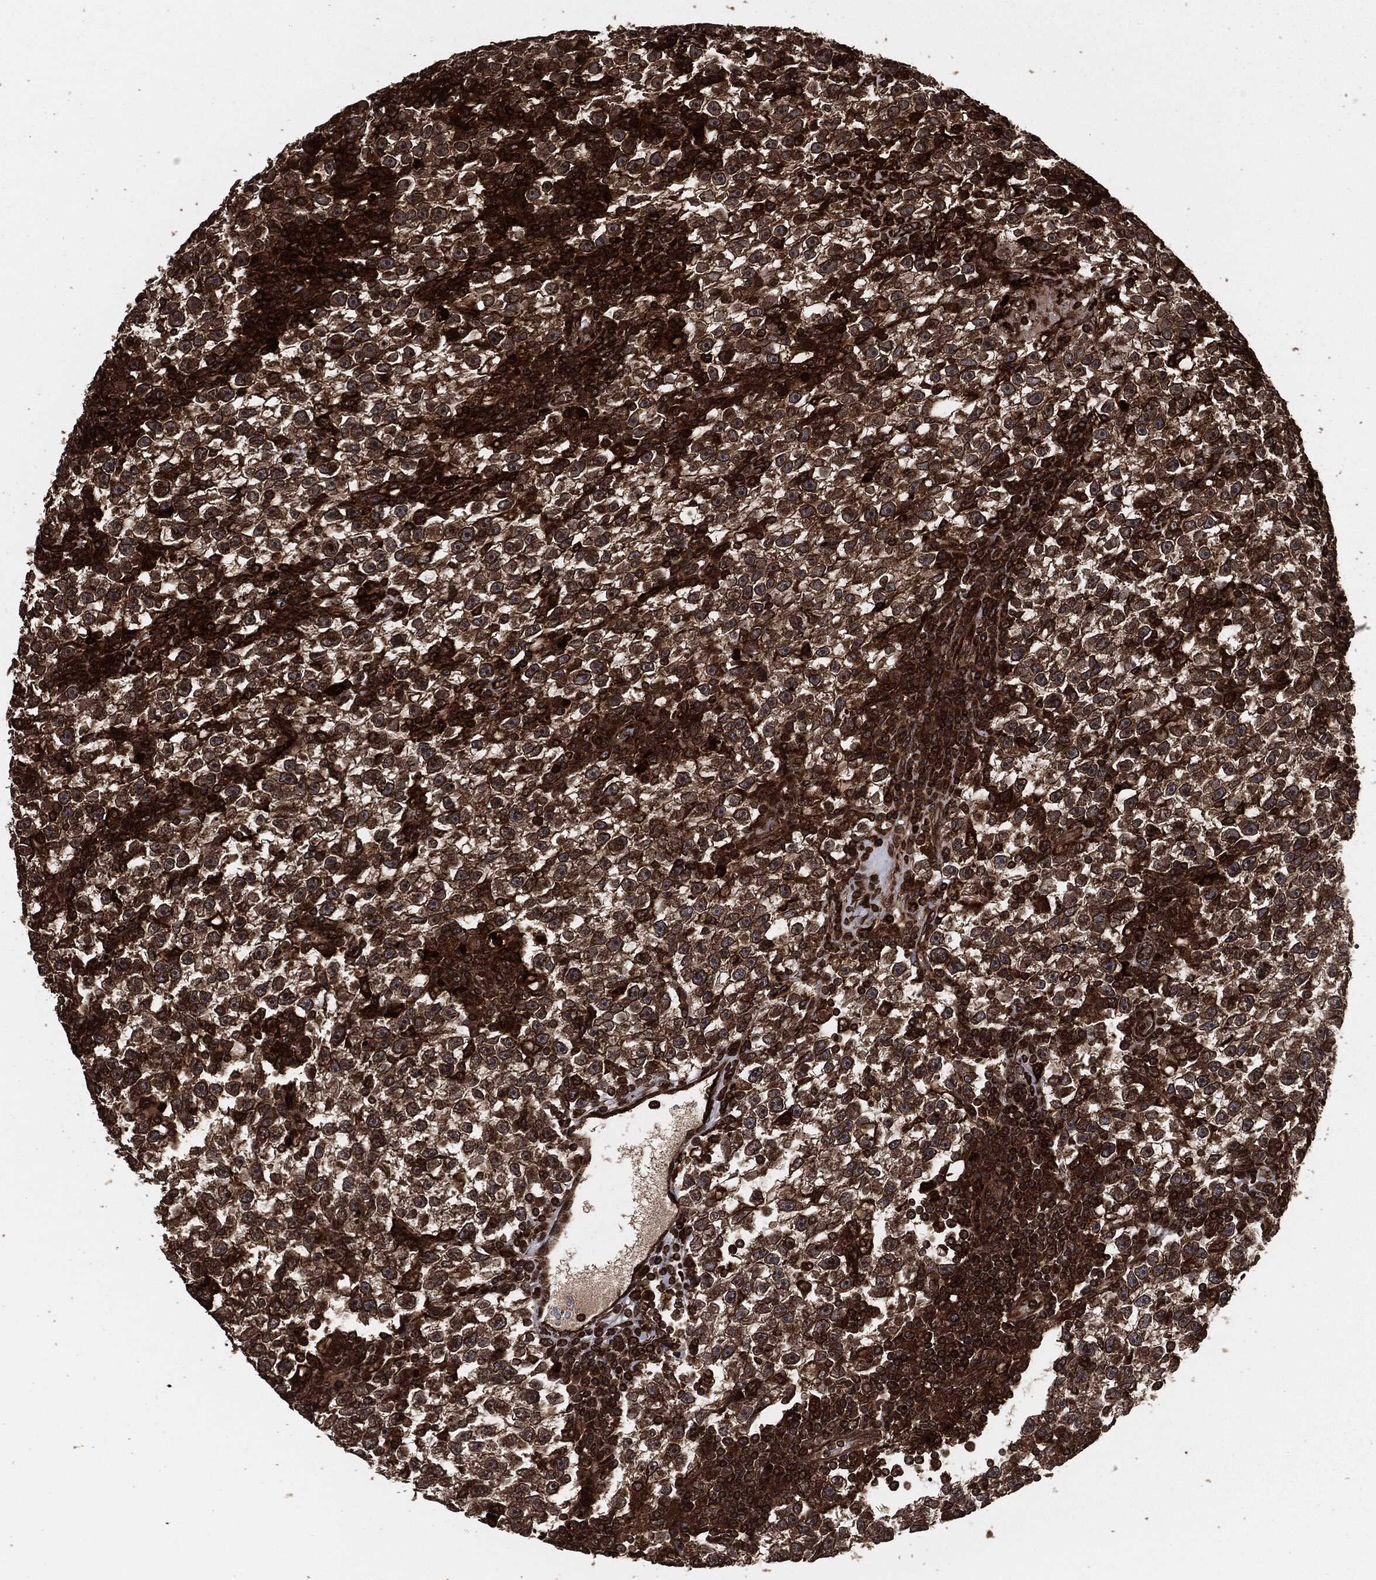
{"staining": {"intensity": "moderate", "quantity": ">75%", "location": "cytoplasmic/membranous"}, "tissue": "testis cancer", "cell_type": "Tumor cells", "image_type": "cancer", "snomed": [{"axis": "morphology", "description": "Seminoma, NOS"}, {"axis": "topography", "description": "Testis"}], "caption": "The histopathology image exhibits staining of testis cancer (seminoma), revealing moderate cytoplasmic/membranous protein positivity (brown color) within tumor cells.", "gene": "IFIT1", "patient": {"sex": "male", "age": 47}}